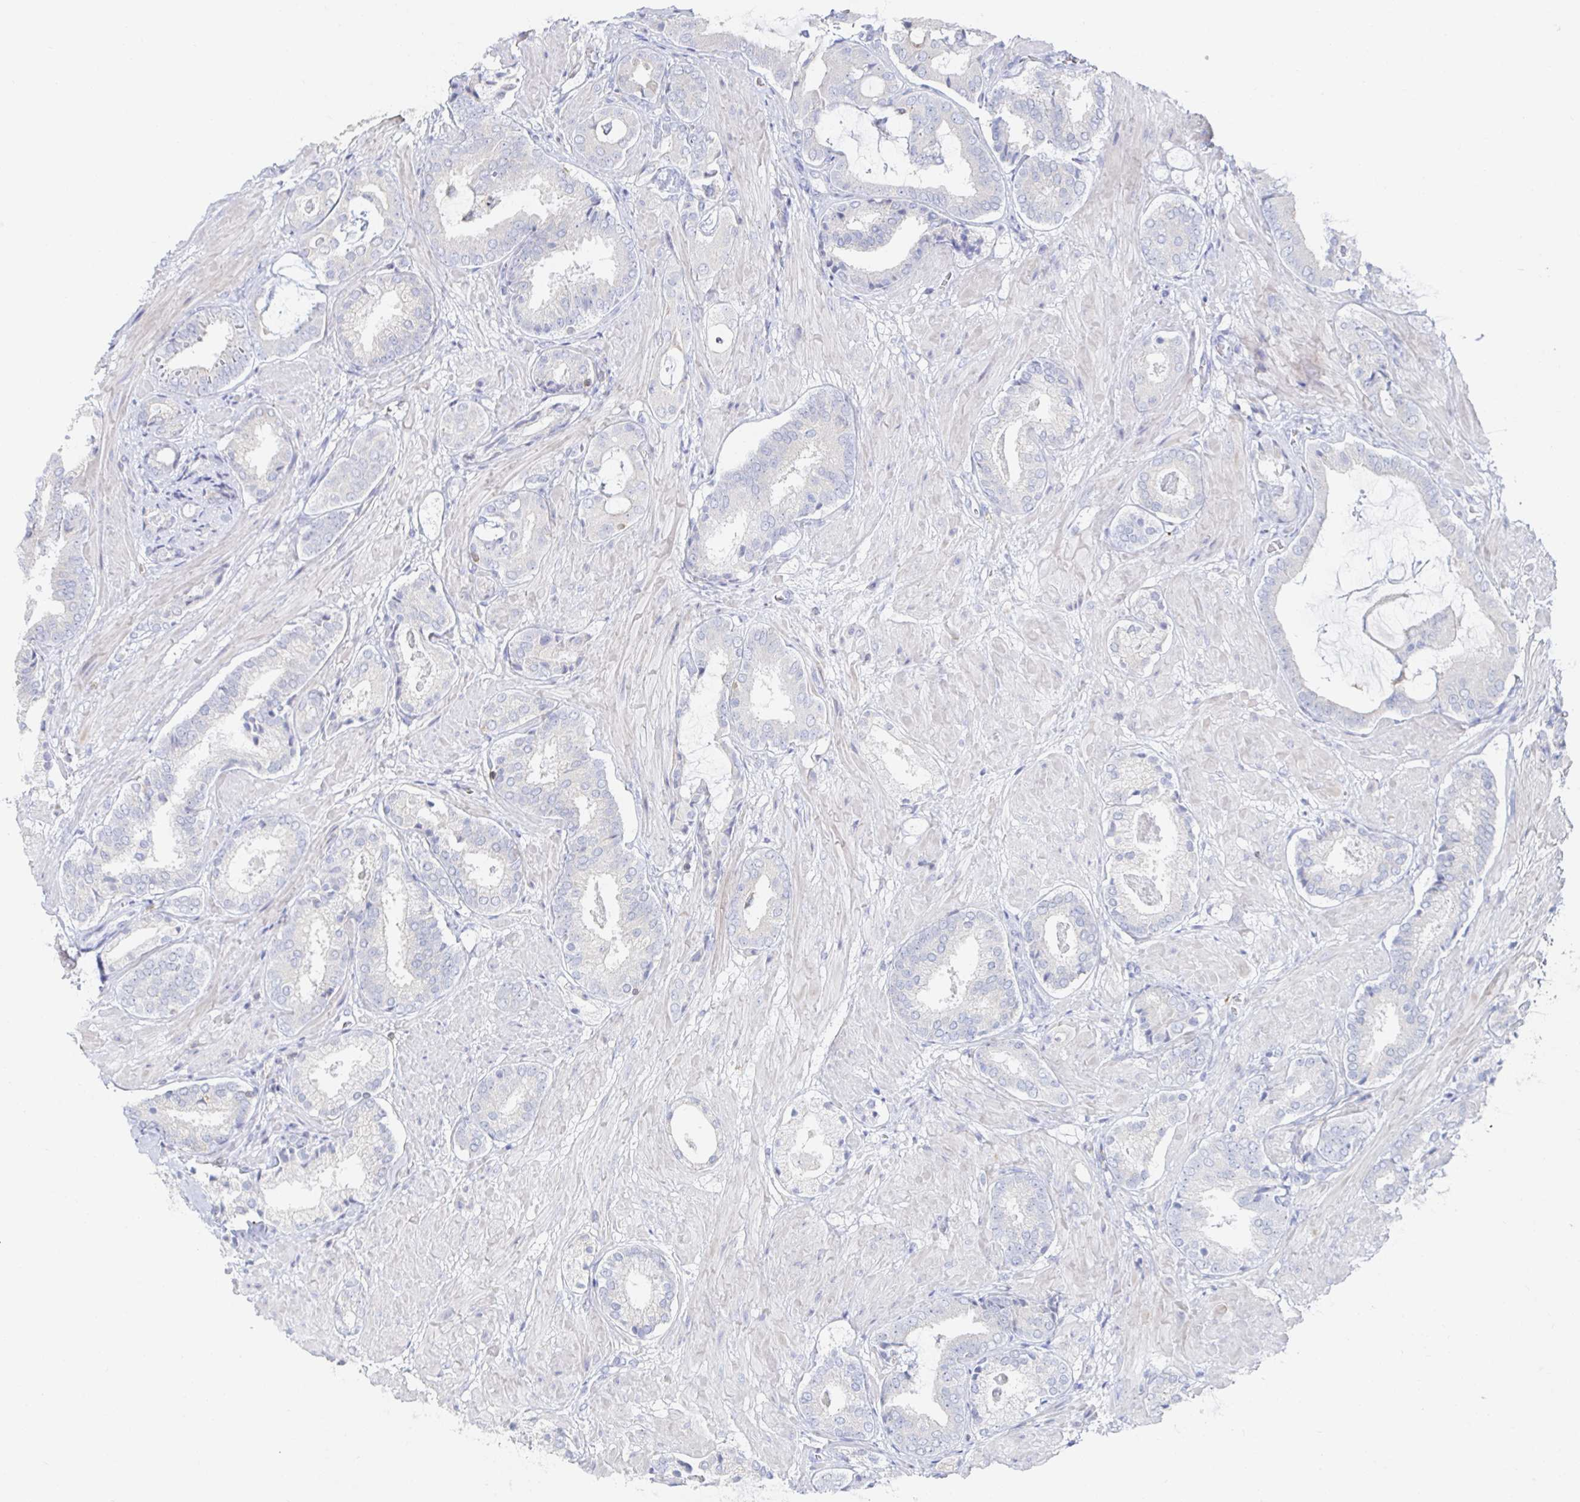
{"staining": {"intensity": "negative", "quantity": "none", "location": "none"}, "tissue": "prostate cancer", "cell_type": "Tumor cells", "image_type": "cancer", "snomed": [{"axis": "morphology", "description": "Adenocarcinoma, High grade"}, {"axis": "topography", "description": "Prostate"}], "caption": "Protein analysis of prostate adenocarcinoma (high-grade) demonstrates no significant staining in tumor cells.", "gene": "PIK3CD", "patient": {"sex": "male", "age": 56}}